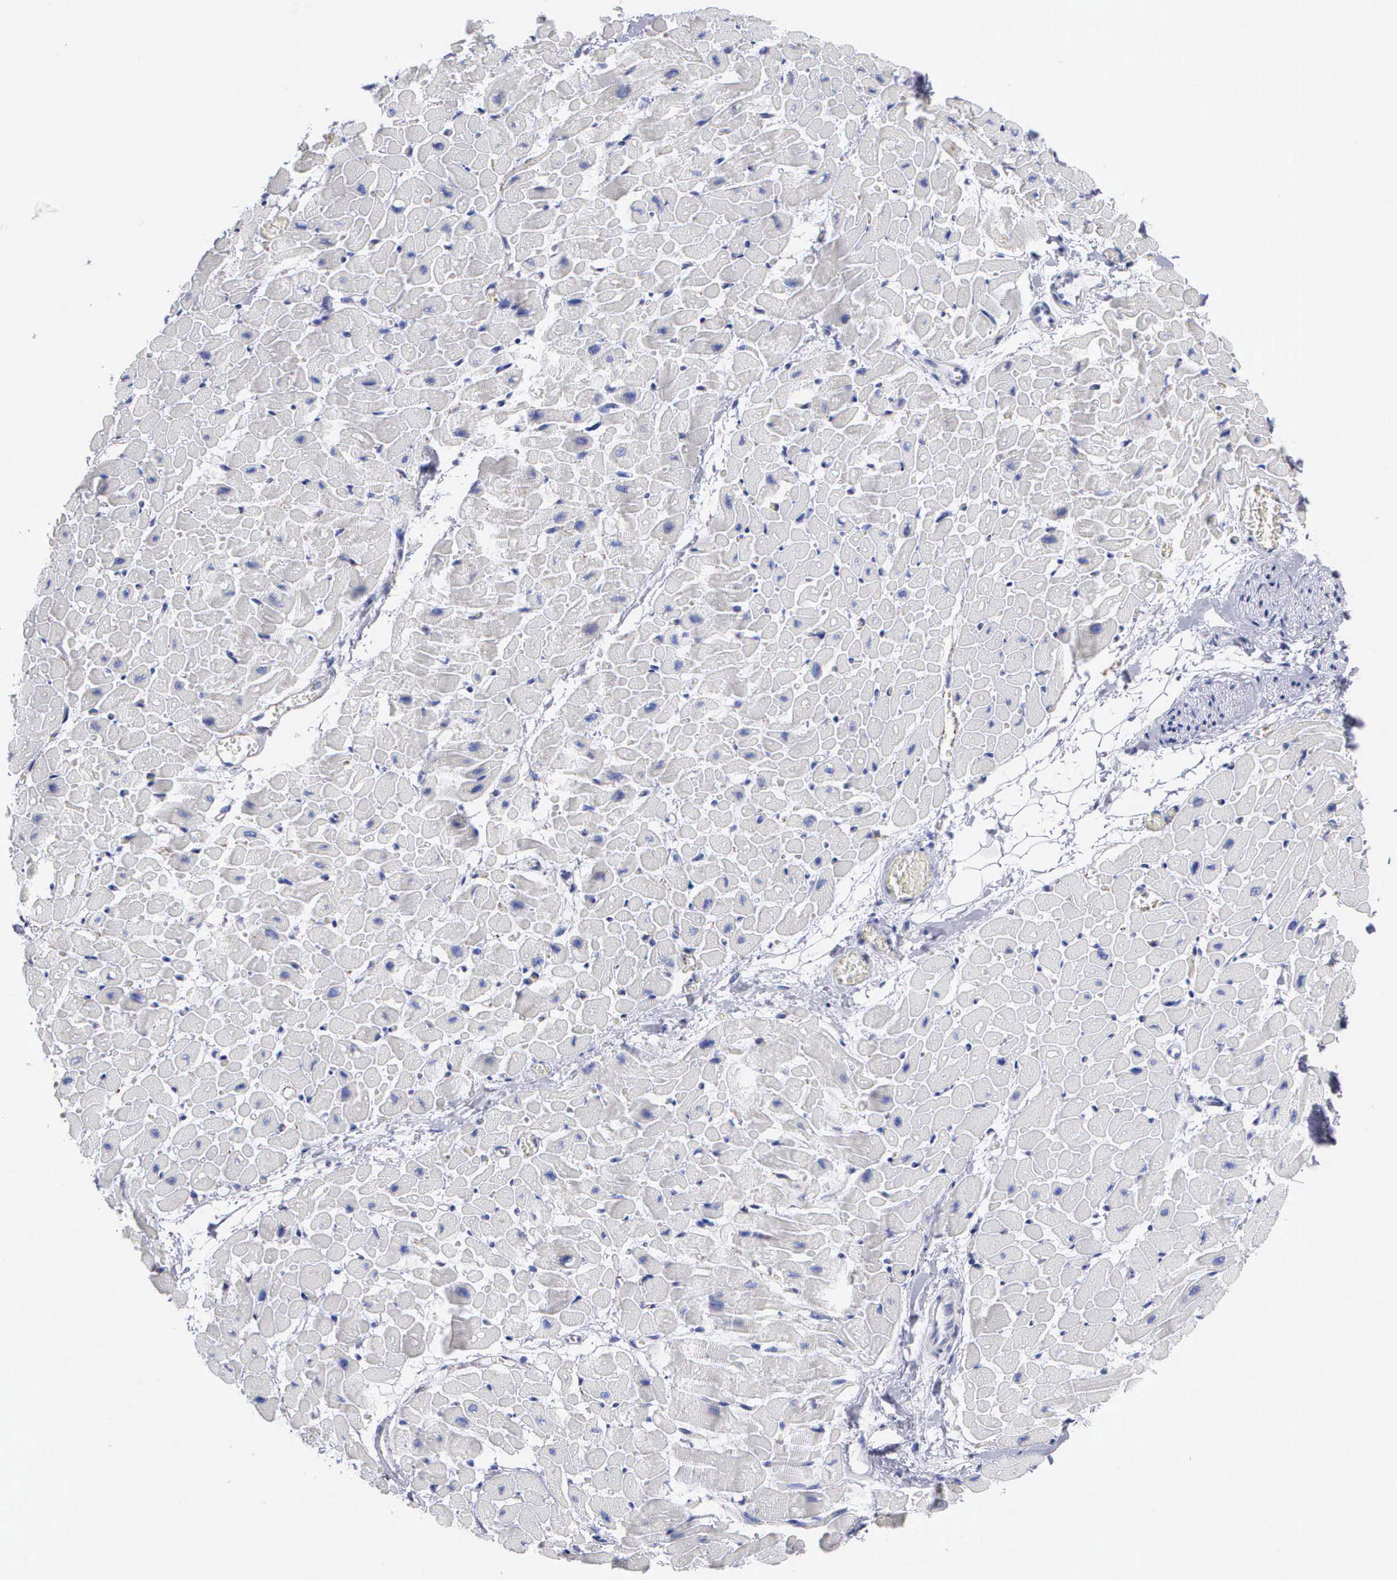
{"staining": {"intensity": "moderate", "quantity": "<25%", "location": "cytoplasmic/membranous"}, "tissue": "heart muscle", "cell_type": "Cardiomyocytes", "image_type": "normal", "snomed": [{"axis": "morphology", "description": "Normal tissue, NOS"}, {"axis": "topography", "description": "Heart"}], "caption": "Immunohistochemistry of unremarkable human heart muscle reveals low levels of moderate cytoplasmic/membranous positivity in approximately <25% of cardiomyocytes.", "gene": "CTSL", "patient": {"sex": "male", "age": 45}}